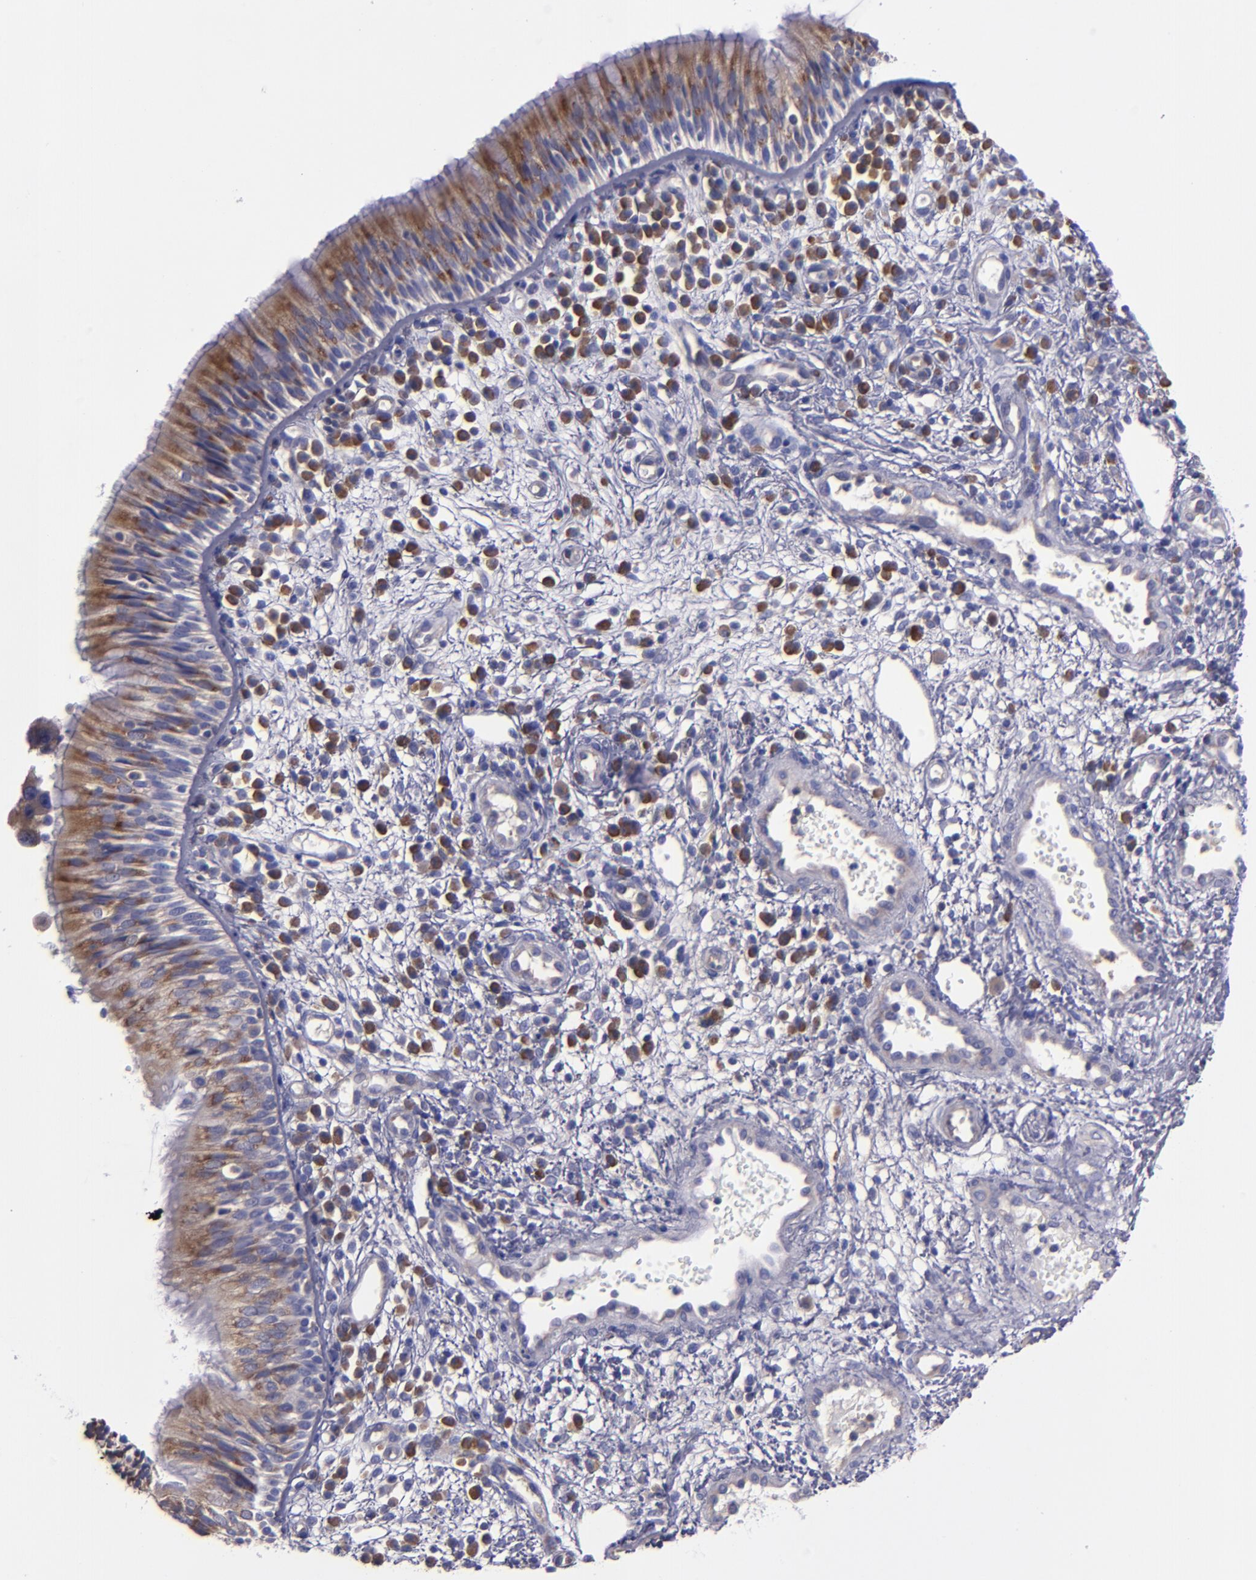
{"staining": {"intensity": "moderate", "quantity": ">75%", "location": "cytoplasmic/membranous"}, "tissue": "nasopharynx", "cell_type": "Respiratory epithelial cells", "image_type": "normal", "snomed": [{"axis": "morphology", "description": "Normal tissue, NOS"}, {"axis": "morphology", "description": "Inflammation, NOS"}, {"axis": "morphology", "description": "Malignant melanoma, Metastatic site"}, {"axis": "topography", "description": "Nasopharynx"}], "caption": "Brown immunohistochemical staining in normal nasopharynx exhibits moderate cytoplasmic/membranous staining in about >75% of respiratory epithelial cells. The staining was performed using DAB (3,3'-diaminobenzidine) to visualize the protein expression in brown, while the nuclei were stained in blue with hematoxylin (Magnification: 20x).", "gene": "CARS1", "patient": {"sex": "female", "age": 55}}